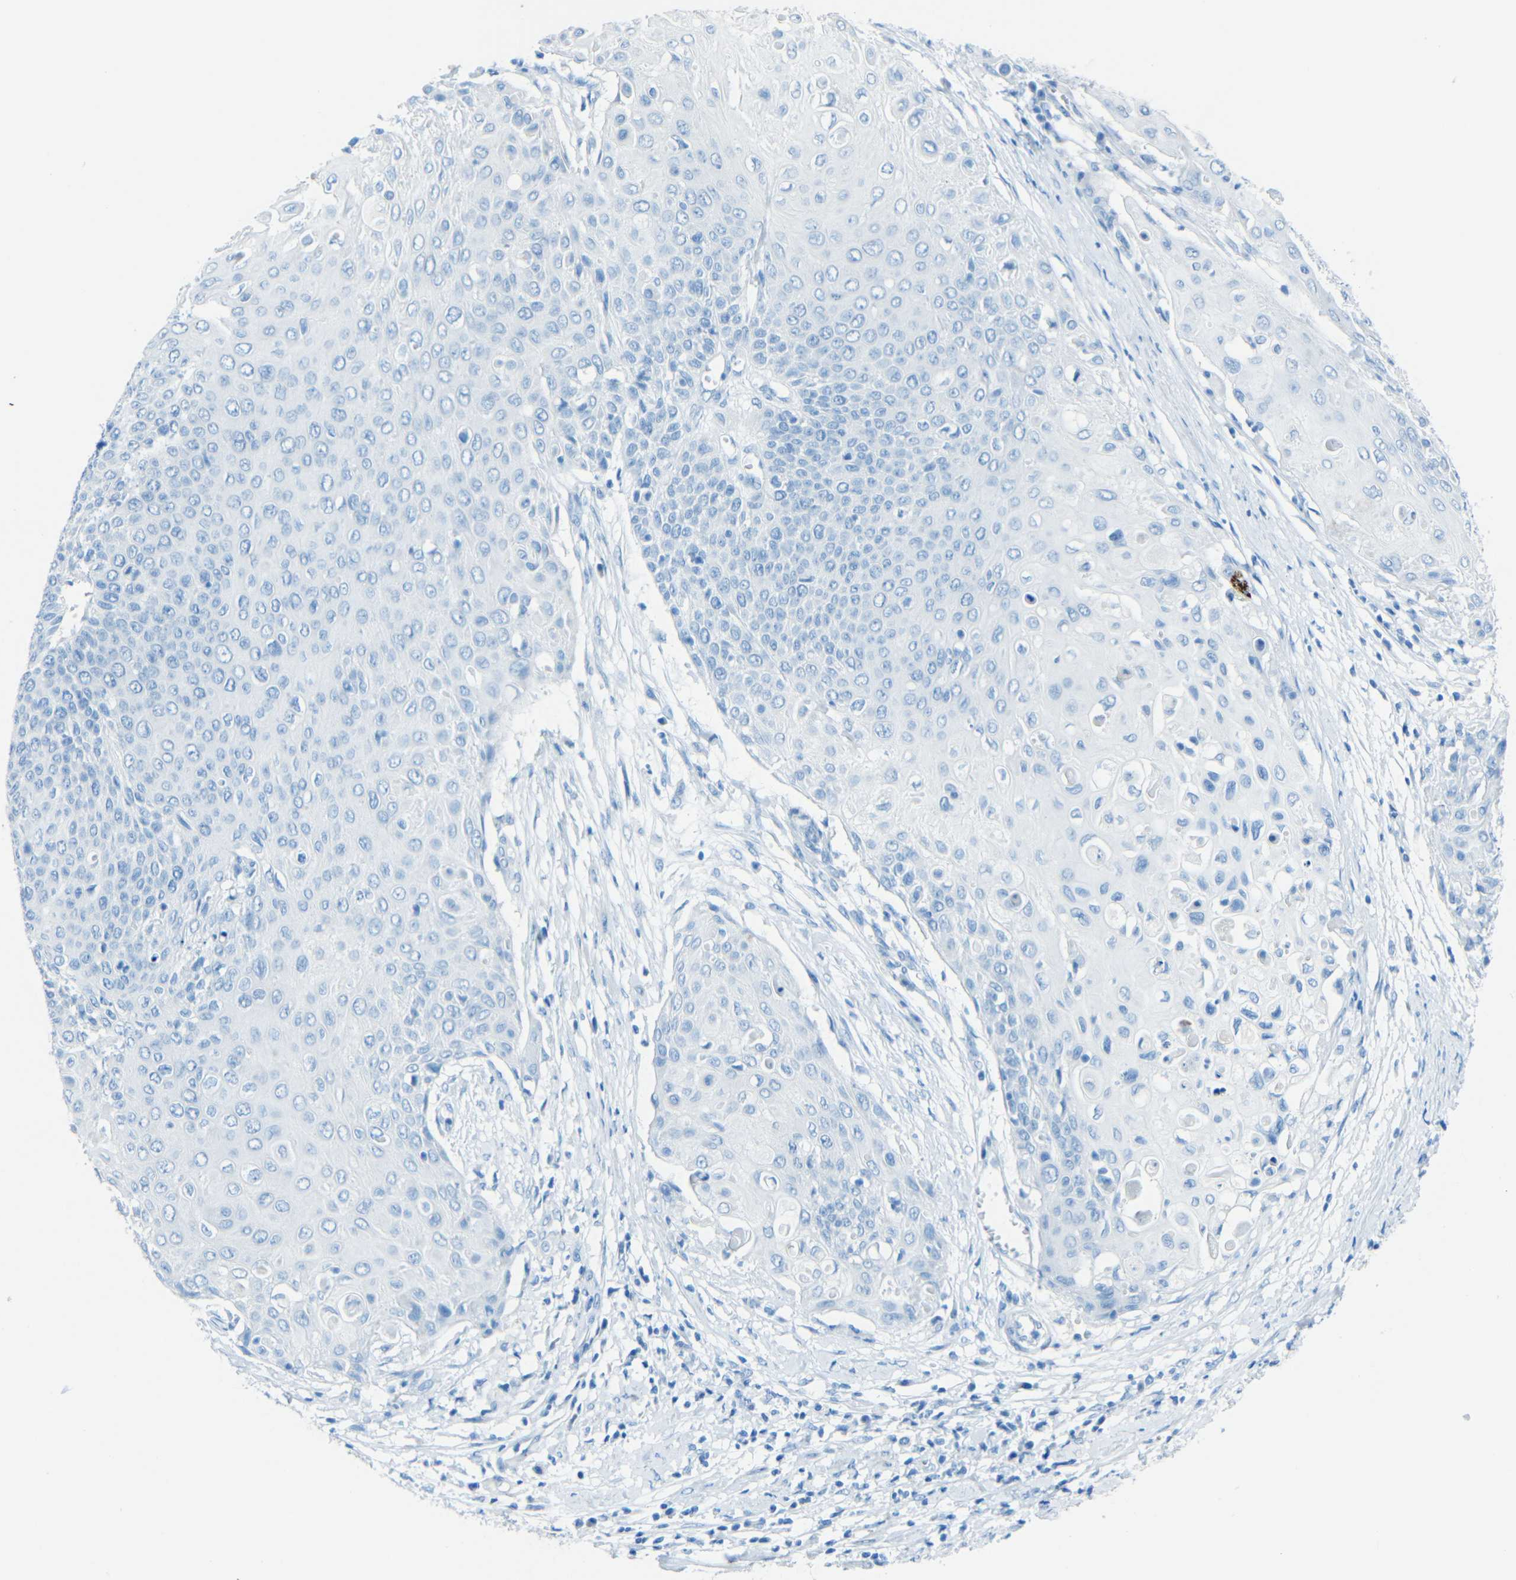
{"staining": {"intensity": "negative", "quantity": "none", "location": "none"}, "tissue": "cervical cancer", "cell_type": "Tumor cells", "image_type": "cancer", "snomed": [{"axis": "morphology", "description": "Squamous cell carcinoma, NOS"}, {"axis": "topography", "description": "Cervix"}], "caption": "Tumor cells show no significant protein positivity in cervical squamous cell carcinoma. Nuclei are stained in blue.", "gene": "TUBB4B", "patient": {"sex": "female", "age": 39}}